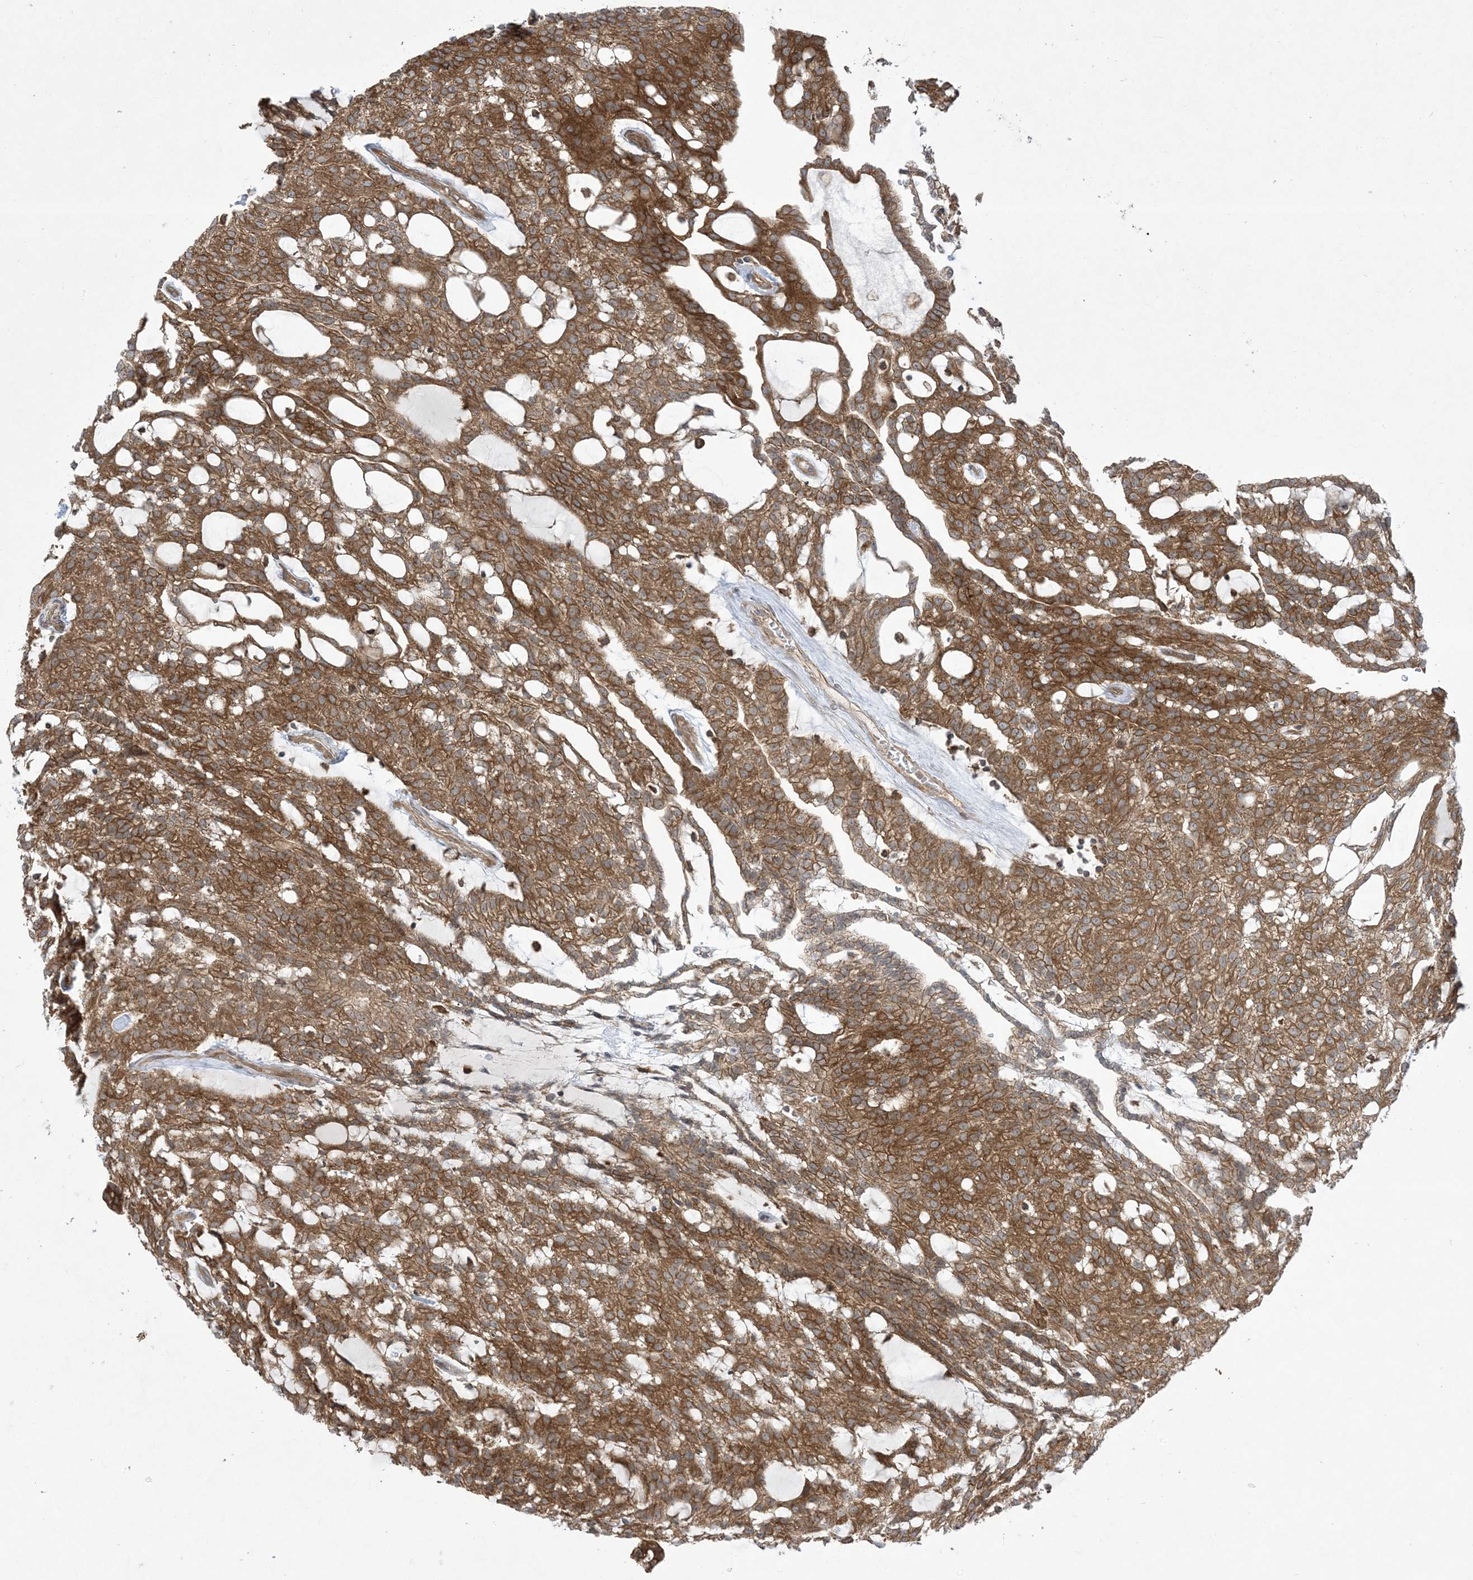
{"staining": {"intensity": "moderate", "quantity": ">75%", "location": "cytoplasmic/membranous"}, "tissue": "renal cancer", "cell_type": "Tumor cells", "image_type": "cancer", "snomed": [{"axis": "morphology", "description": "Adenocarcinoma, NOS"}, {"axis": "topography", "description": "Kidney"}], "caption": "Renal cancer stained for a protein shows moderate cytoplasmic/membranous positivity in tumor cells.", "gene": "SOGA3", "patient": {"sex": "male", "age": 63}}